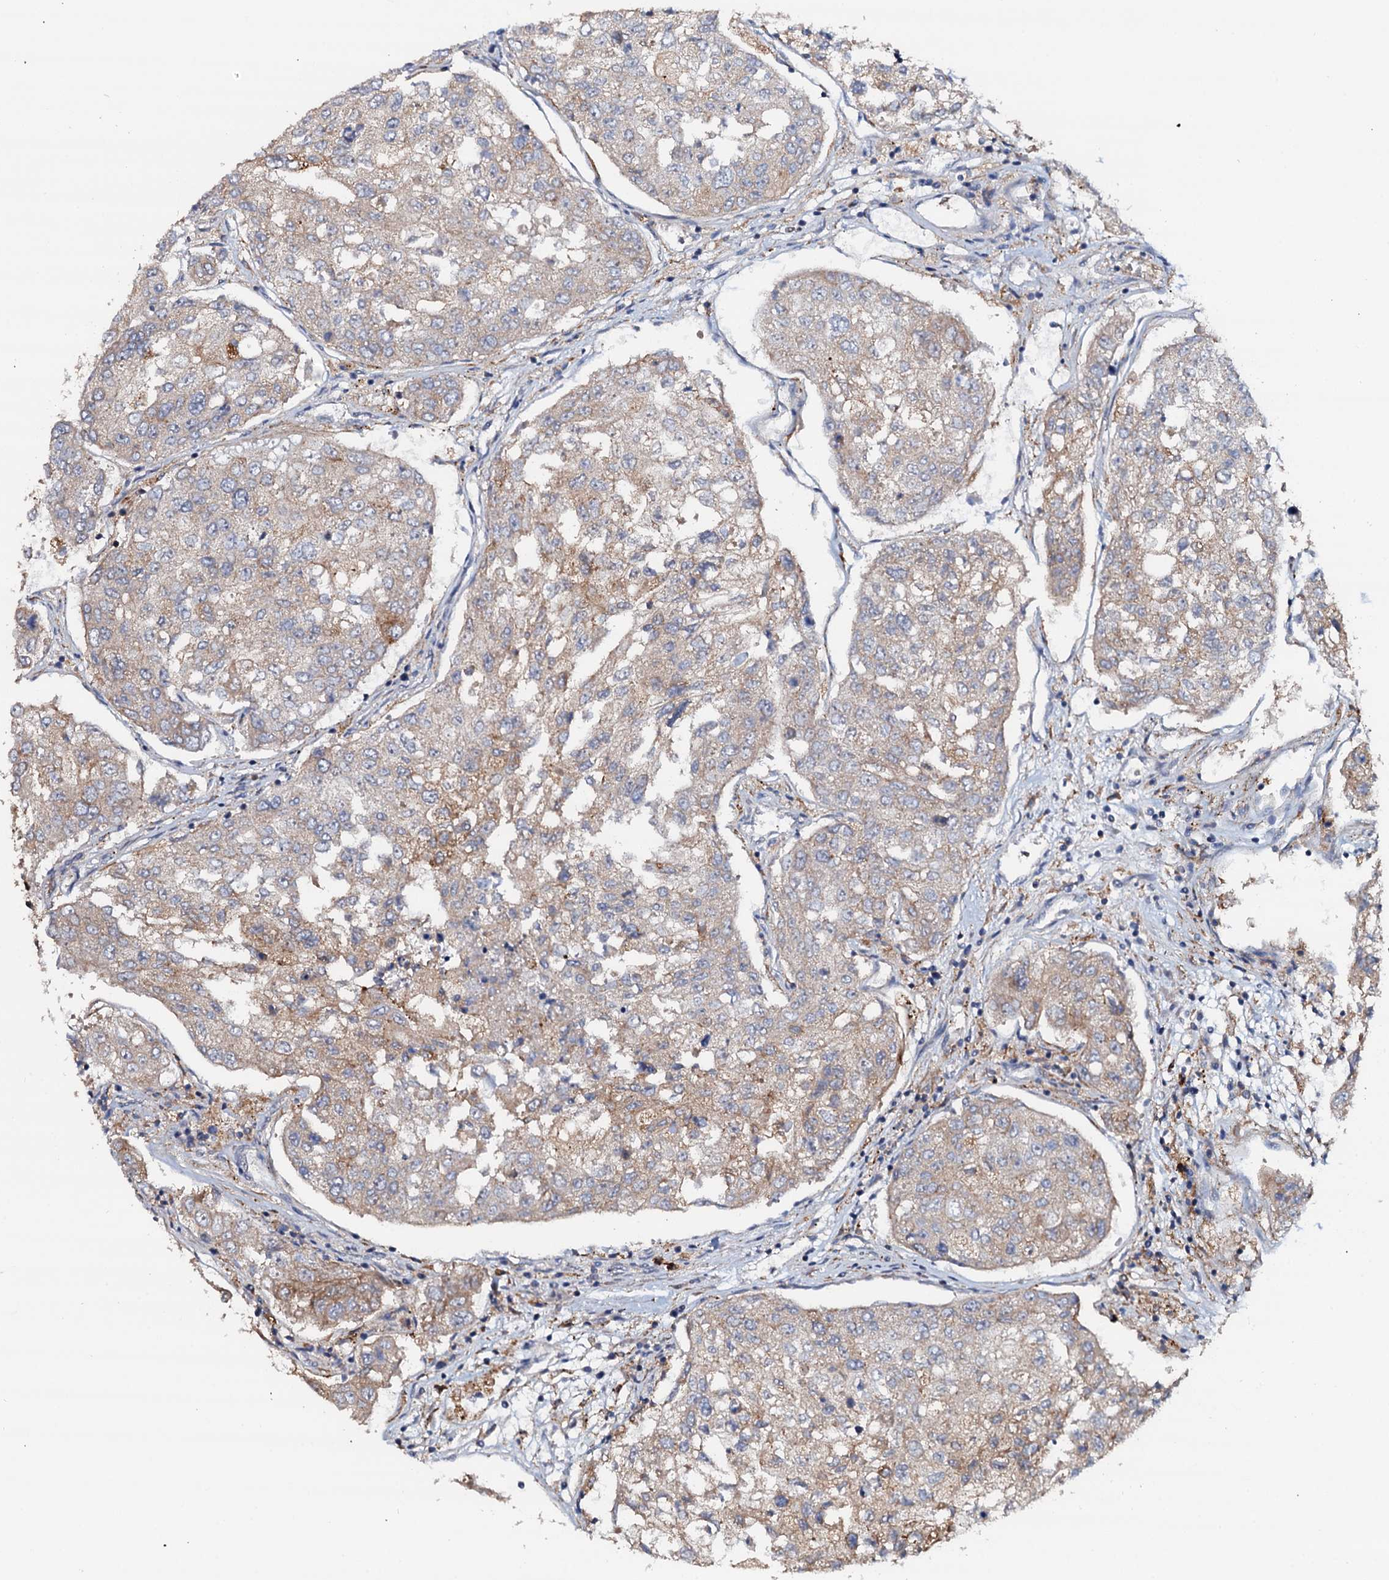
{"staining": {"intensity": "strong", "quantity": "25%-75%", "location": "cytoplasmic/membranous"}, "tissue": "urothelial cancer", "cell_type": "Tumor cells", "image_type": "cancer", "snomed": [{"axis": "morphology", "description": "Urothelial carcinoma, High grade"}, {"axis": "topography", "description": "Lymph node"}, {"axis": "topography", "description": "Urinary bladder"}], "caption": "A photomicrograph of high-grade urothelial carcinoma stained for a protein displays strong cytoplasmic/membranous brown staining in tumor cells.", "gene": "VAMP8", "patient": {"sex": "male", "age": 51}}